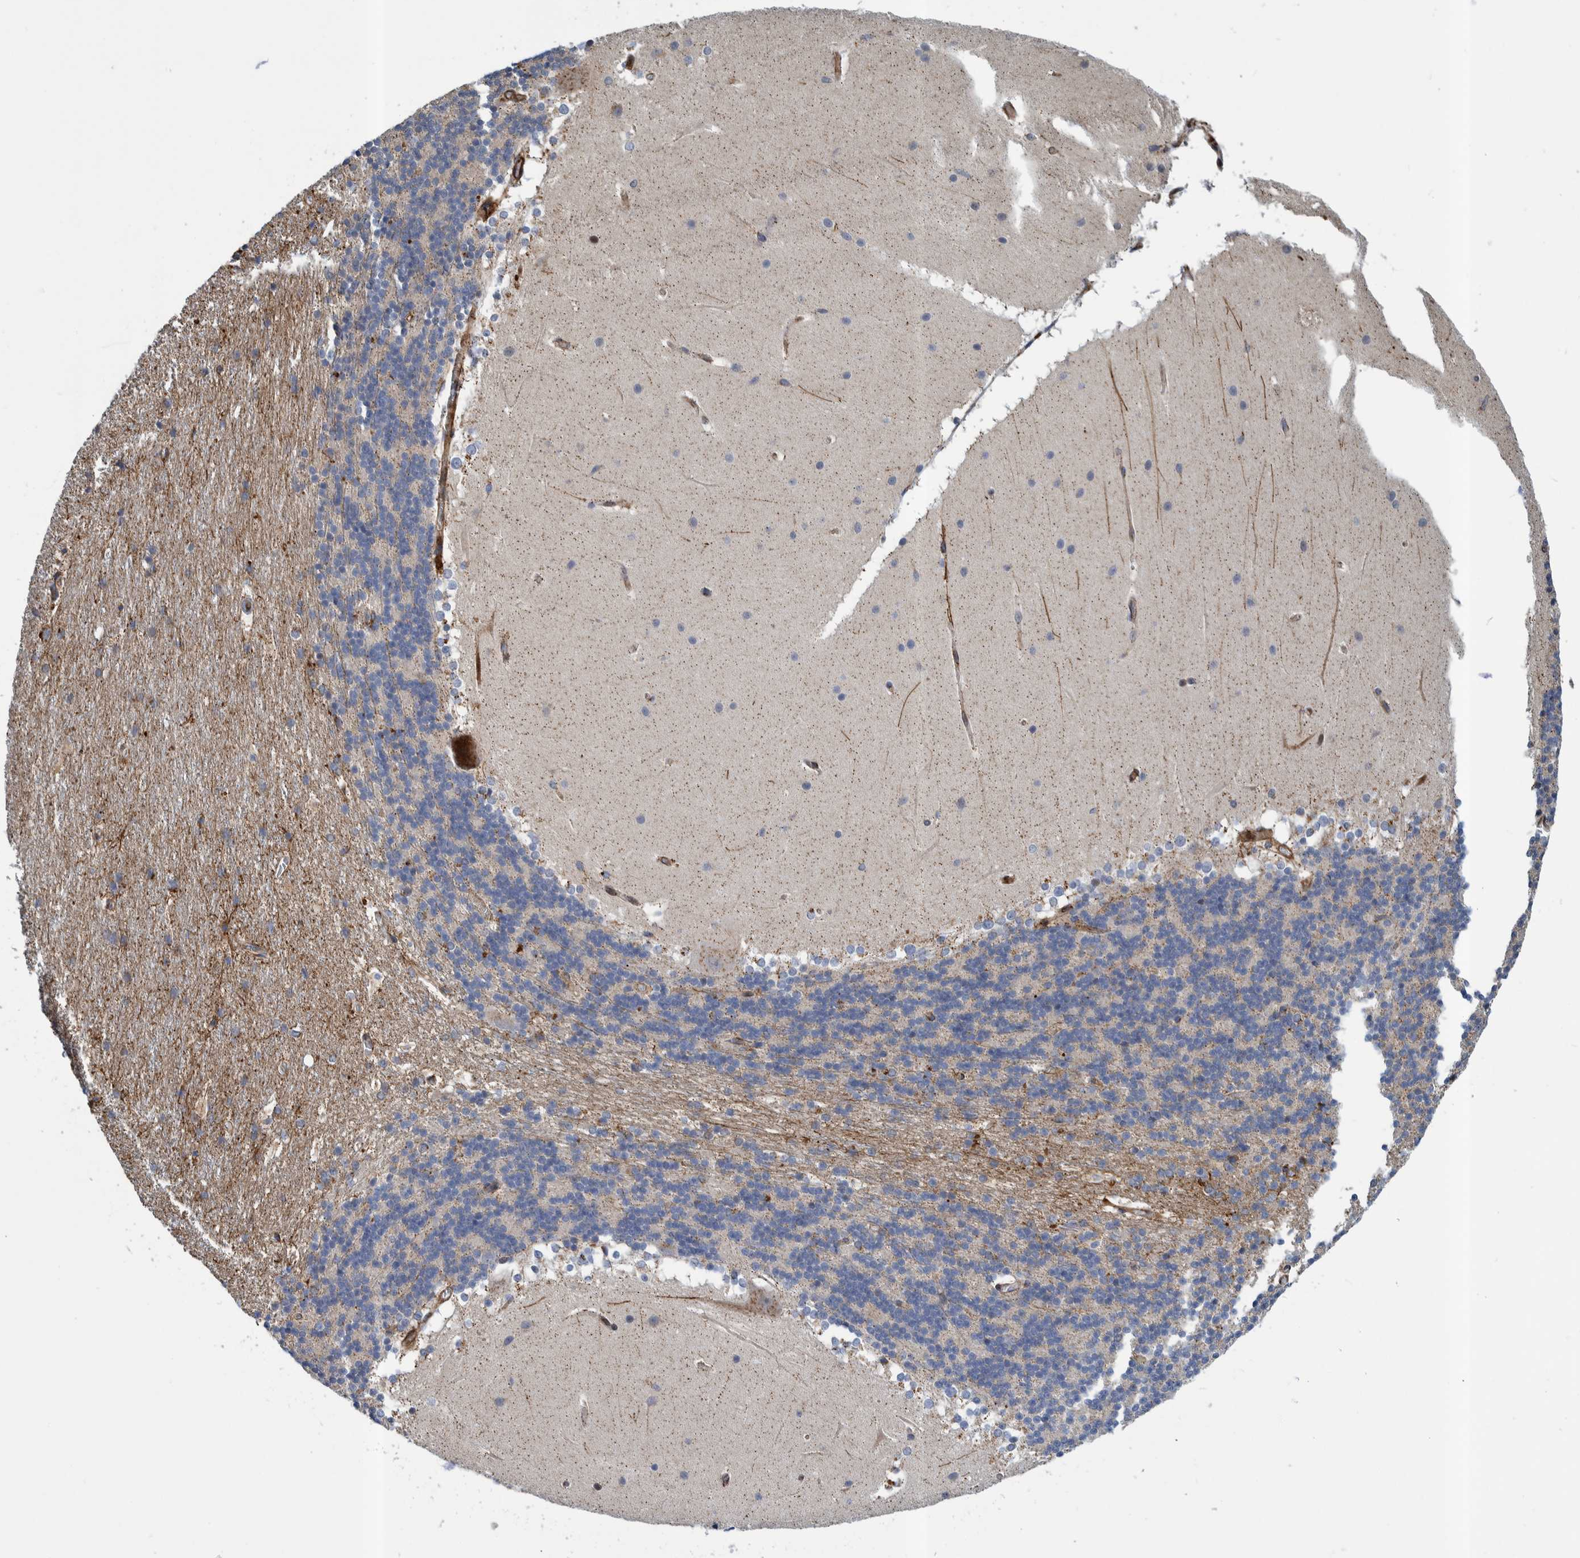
{"staining": {"intensity": "negative", "quantity": "none", "location": "none"}, "tissue": "cerebellum", "cell_type": "Cells in granular layer", "image_type": "normal", "snomed": [{"axis": "morphology", "description": "Normal tissue, NOS"}, {"axis": "topography", "description": "Cerebellum"}], "caption": "DAB immunohistochemical staining of unremarkable cerebellum exhibits no significant positivity in cells in granular layer.", "gene": "CCDC57", "patient": {"sex": "female", "age": 19}}